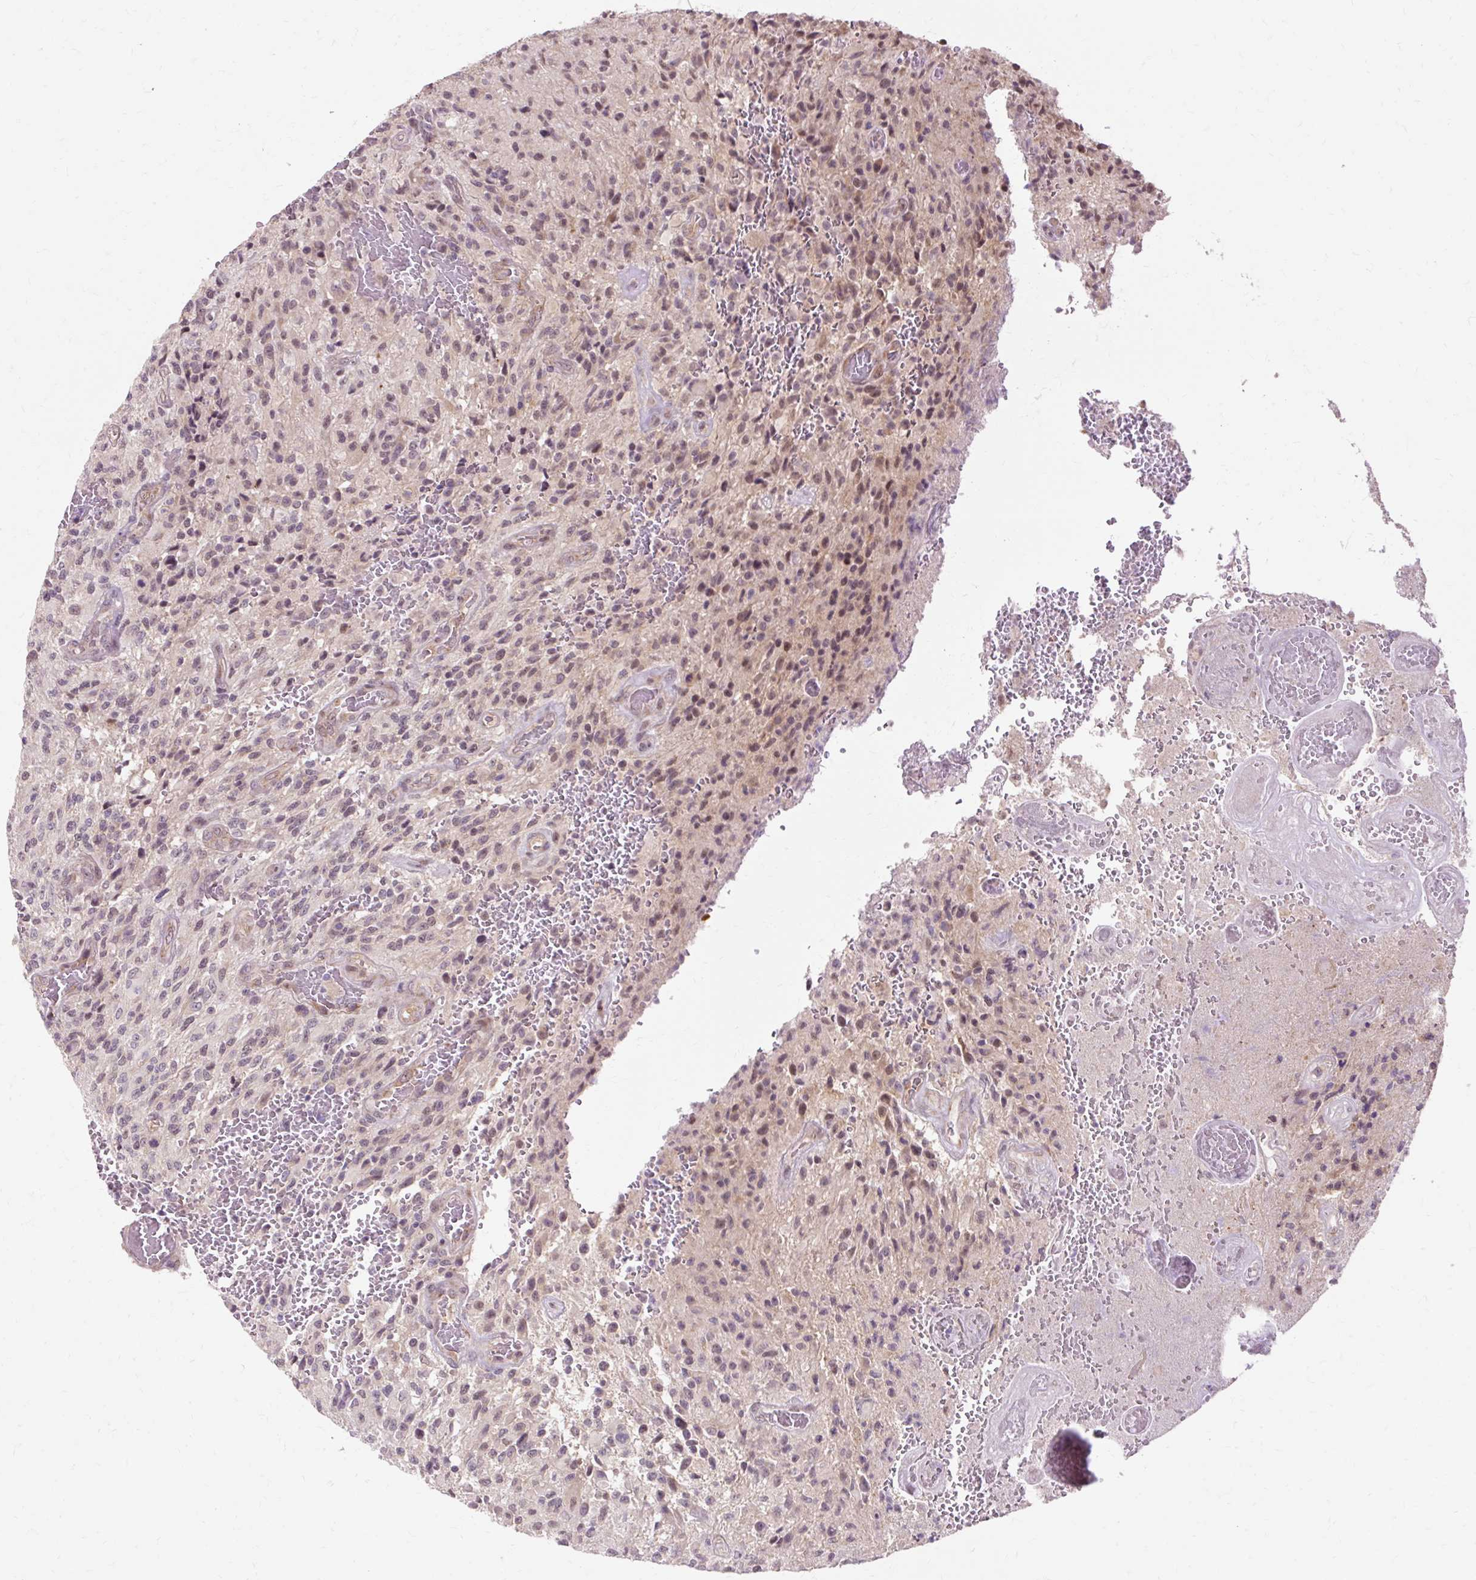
{"staining": {"intensity": "weak", "quantity": "25%-75%", "location": "cytoplasmic/membranous,nuclear"}, "tissue": "glioma", "cell_type": "Tumor cells", "image_type": "cancer", "snomed": [{"axis": "morphology", "description": "Normal tissue, NOS"}, {"axis": "morphology", "description": "Glioma, malignant, High grade"}, {"axis": "topography", "description": "Cerebral cortex"}], "caption": "Weak cytoplasmic/membranous and nuclear expression for a protein is seen in about 25%-75% of tumor cells of malignant glioma (high-grade) using IHC.", "gene": "GEMIN2", "patient": {"sex": "male", "age": 56}}